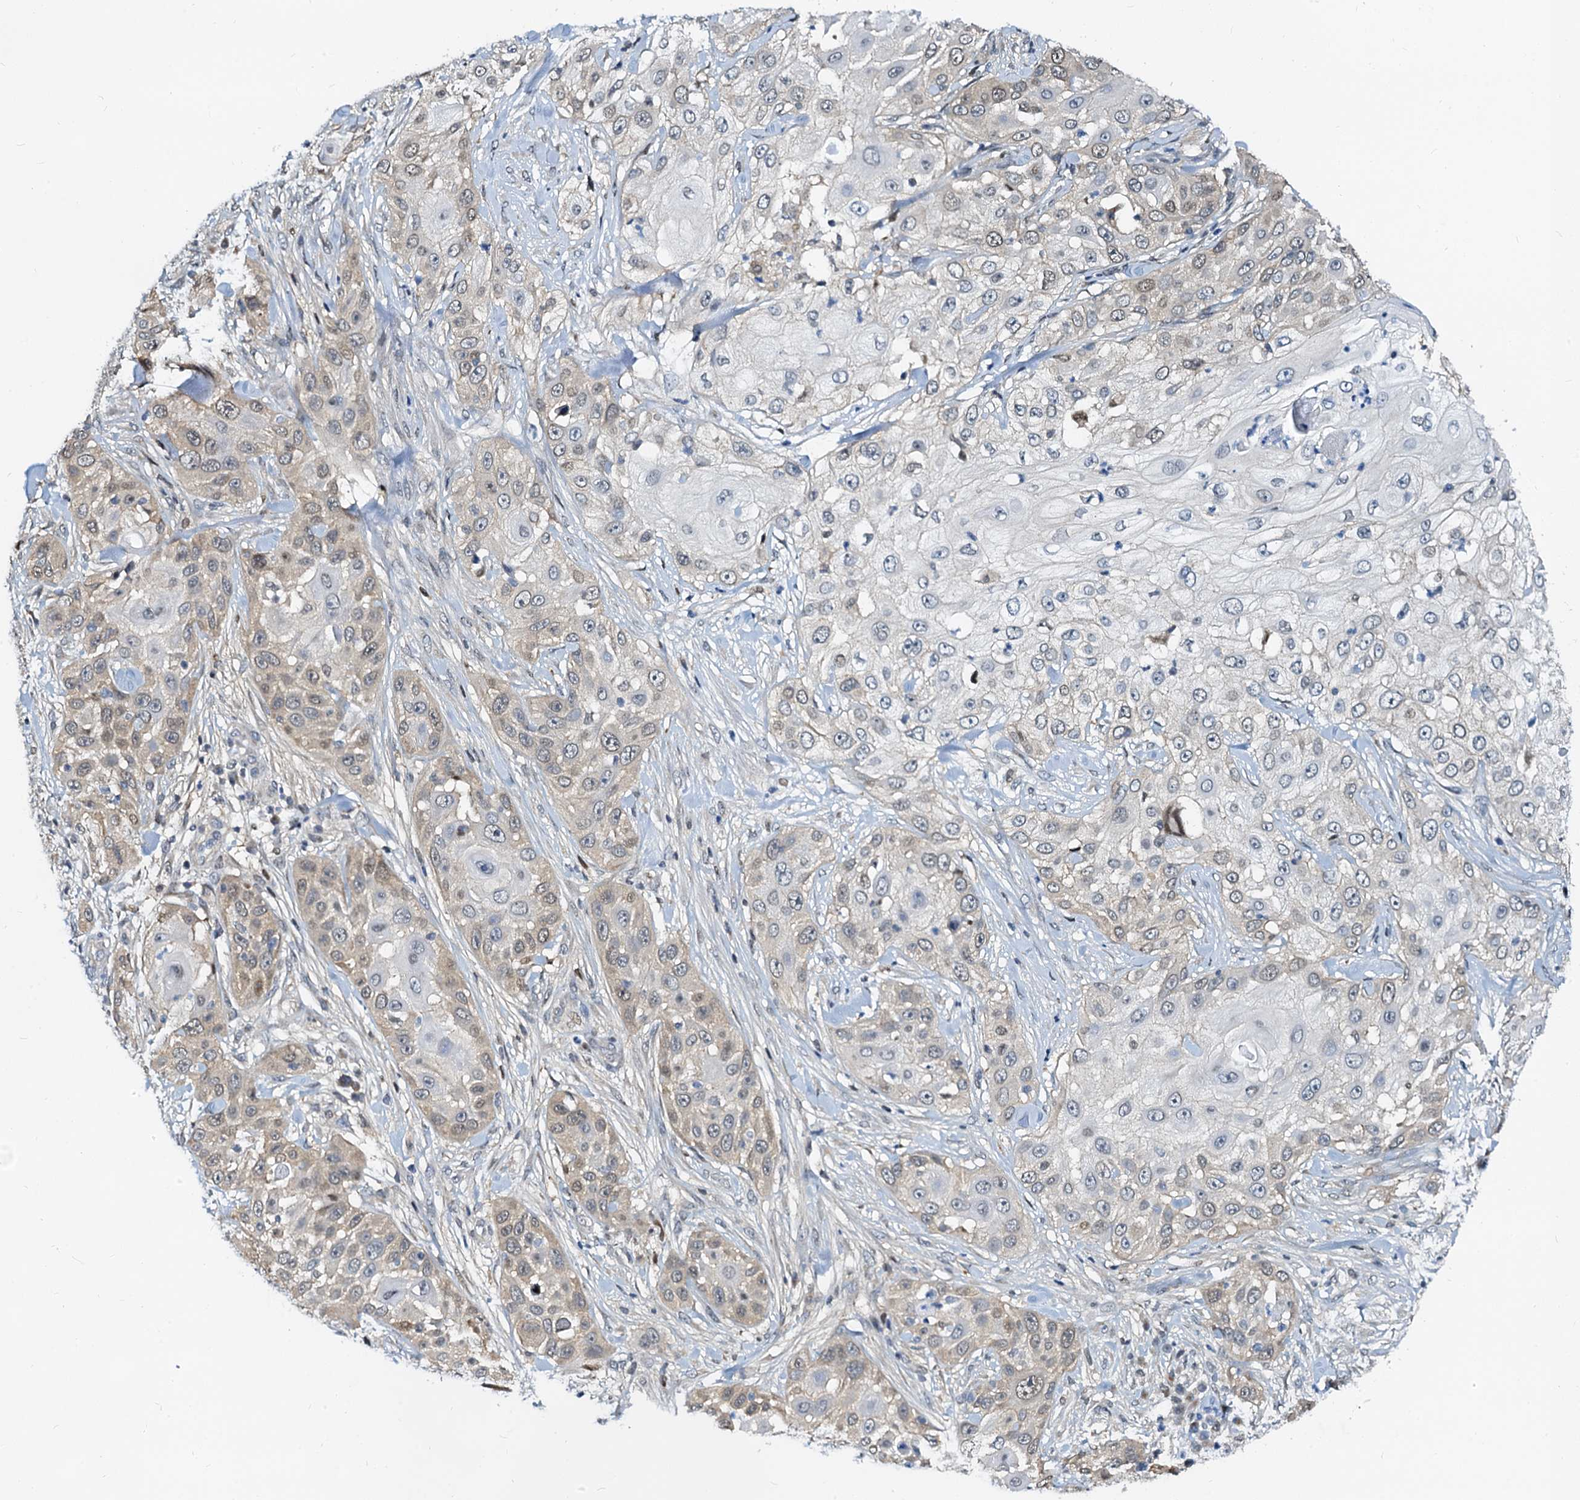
{"staining": {"intensity": "negative", "quantity": "none", "location": "none"}, "tissue": "skin cancer", "cell_type": "Tumor cells", "image_type": "cancer", "snomed": [{"axis": "morphology", "description": "Squamous cell carcinoma, NOS"}, {"axis": "topography", "description": "Skin"}], "caption": "Micrograph shows no protein staining in tumor cells of skin cancer (squamous cell carcinoma) tissue.", "gene": "PTGES3", "patient": {"sex": "female", "age": 44}}